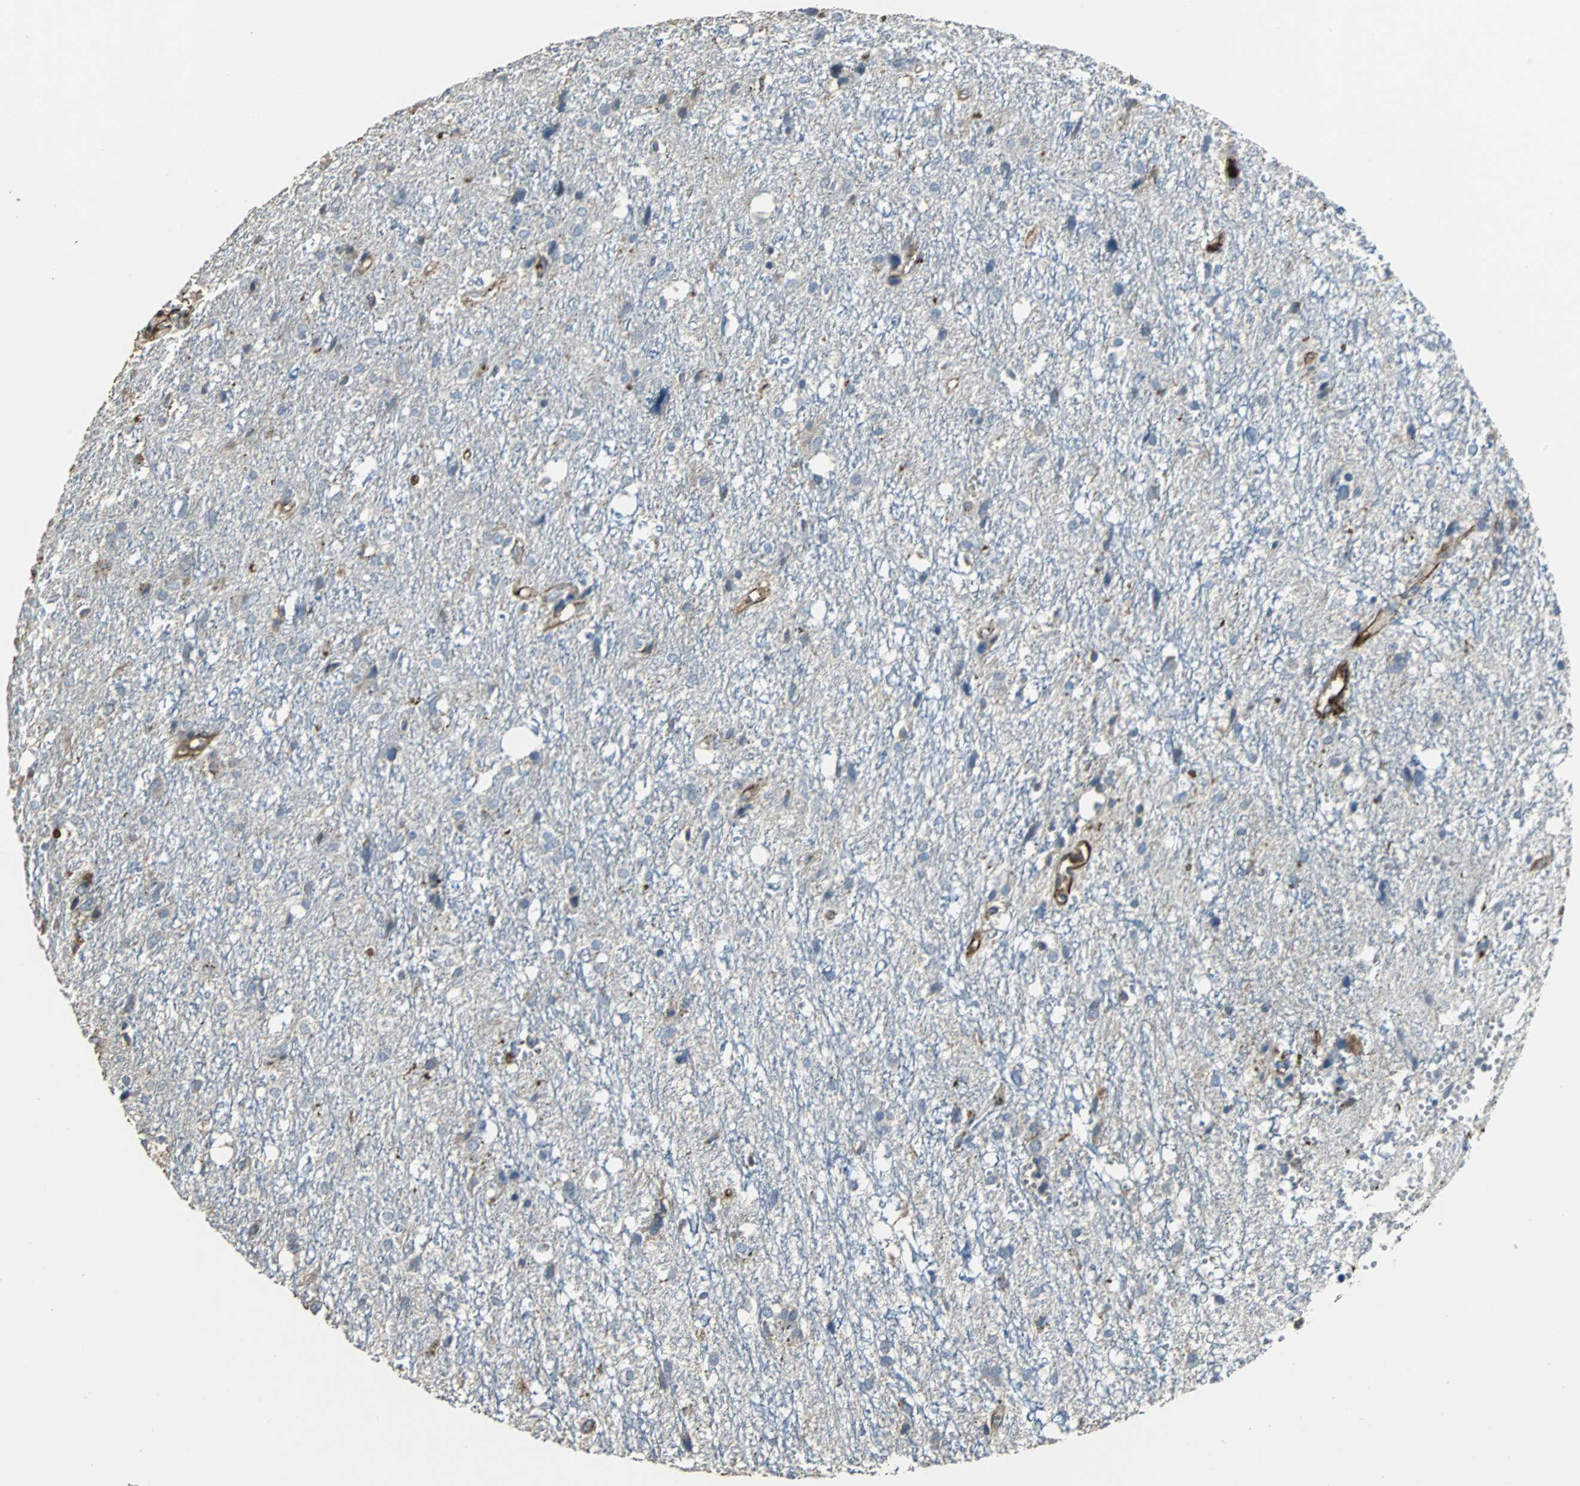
{"staining": {"intensity": "negative", "quantity": "none", "location": "none"}, "tissue": "glioma", "cell_type": "Tumor cells", "image_type": "cancer", "snomed": [{"axis": "morphology", "description": "Glioma, malignant, High grade"}, {"axis": "topography", "description": "Brain"}], "caption": "This is a photomicrograph of immunohistochemistry staining of high-grade glioma (malignant), which shows no staining in tumor cells.", "gene": "F11R", "patient": {"sex": "female", "age": 59}}